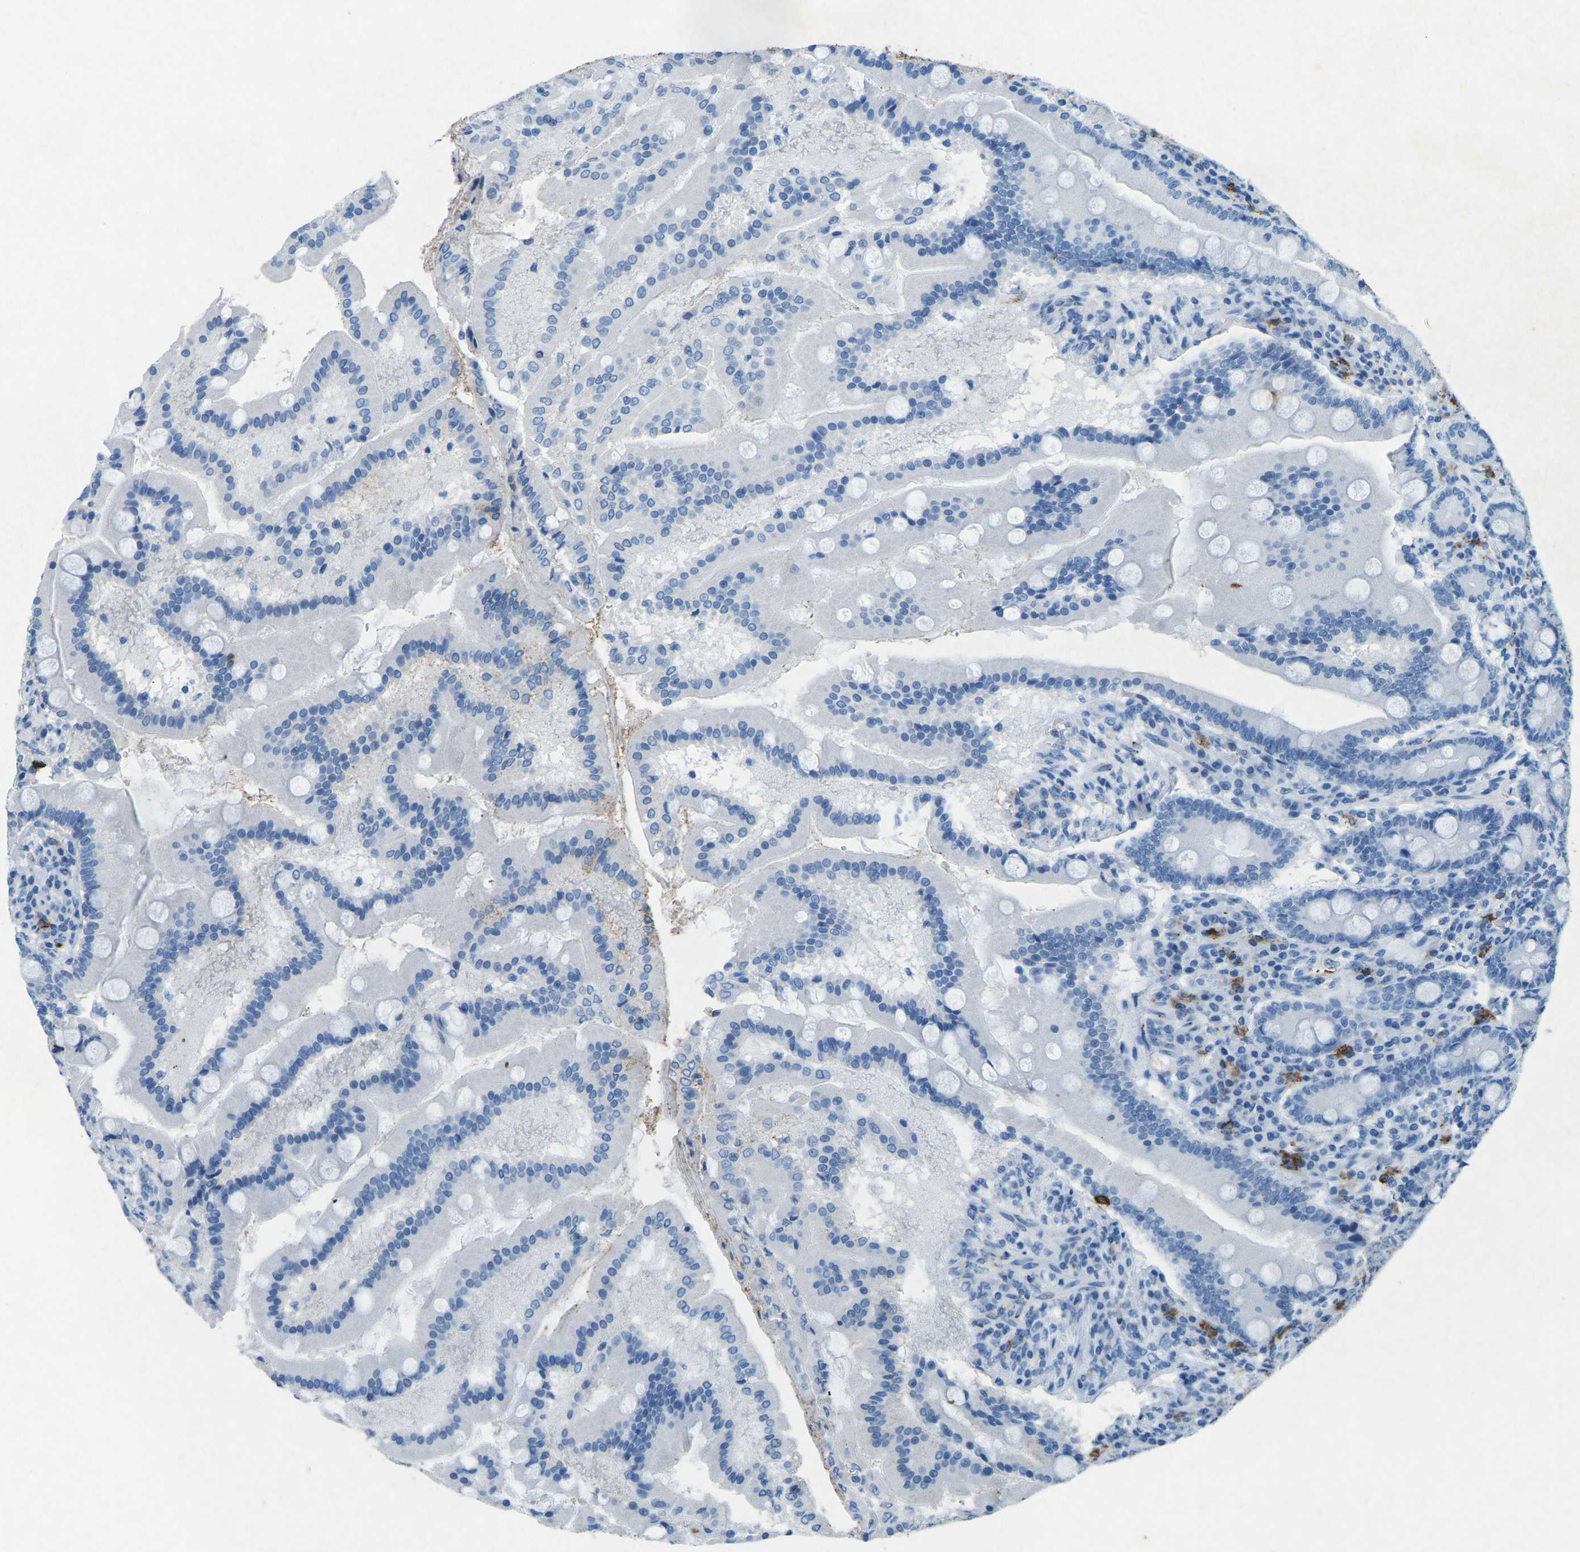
{"staining": {"intensity": "negative", "quantity": "none", "location": "none"}, "tissue": "duodenum", "cell_type": "Glandular cells", "image_type": "normal", "snomed": [{"axis": "morphology", "description": "Normal tissue, NOS"}, {"axis": "topography", "description": "Duodenum"}], "caption": "Human duodenum stained for a protein using immunohistochemistry (IHC) shows no positivity in glandular cells.", "gene": "CTAGE1", "patient": {"sex": "male", "age": 50}}